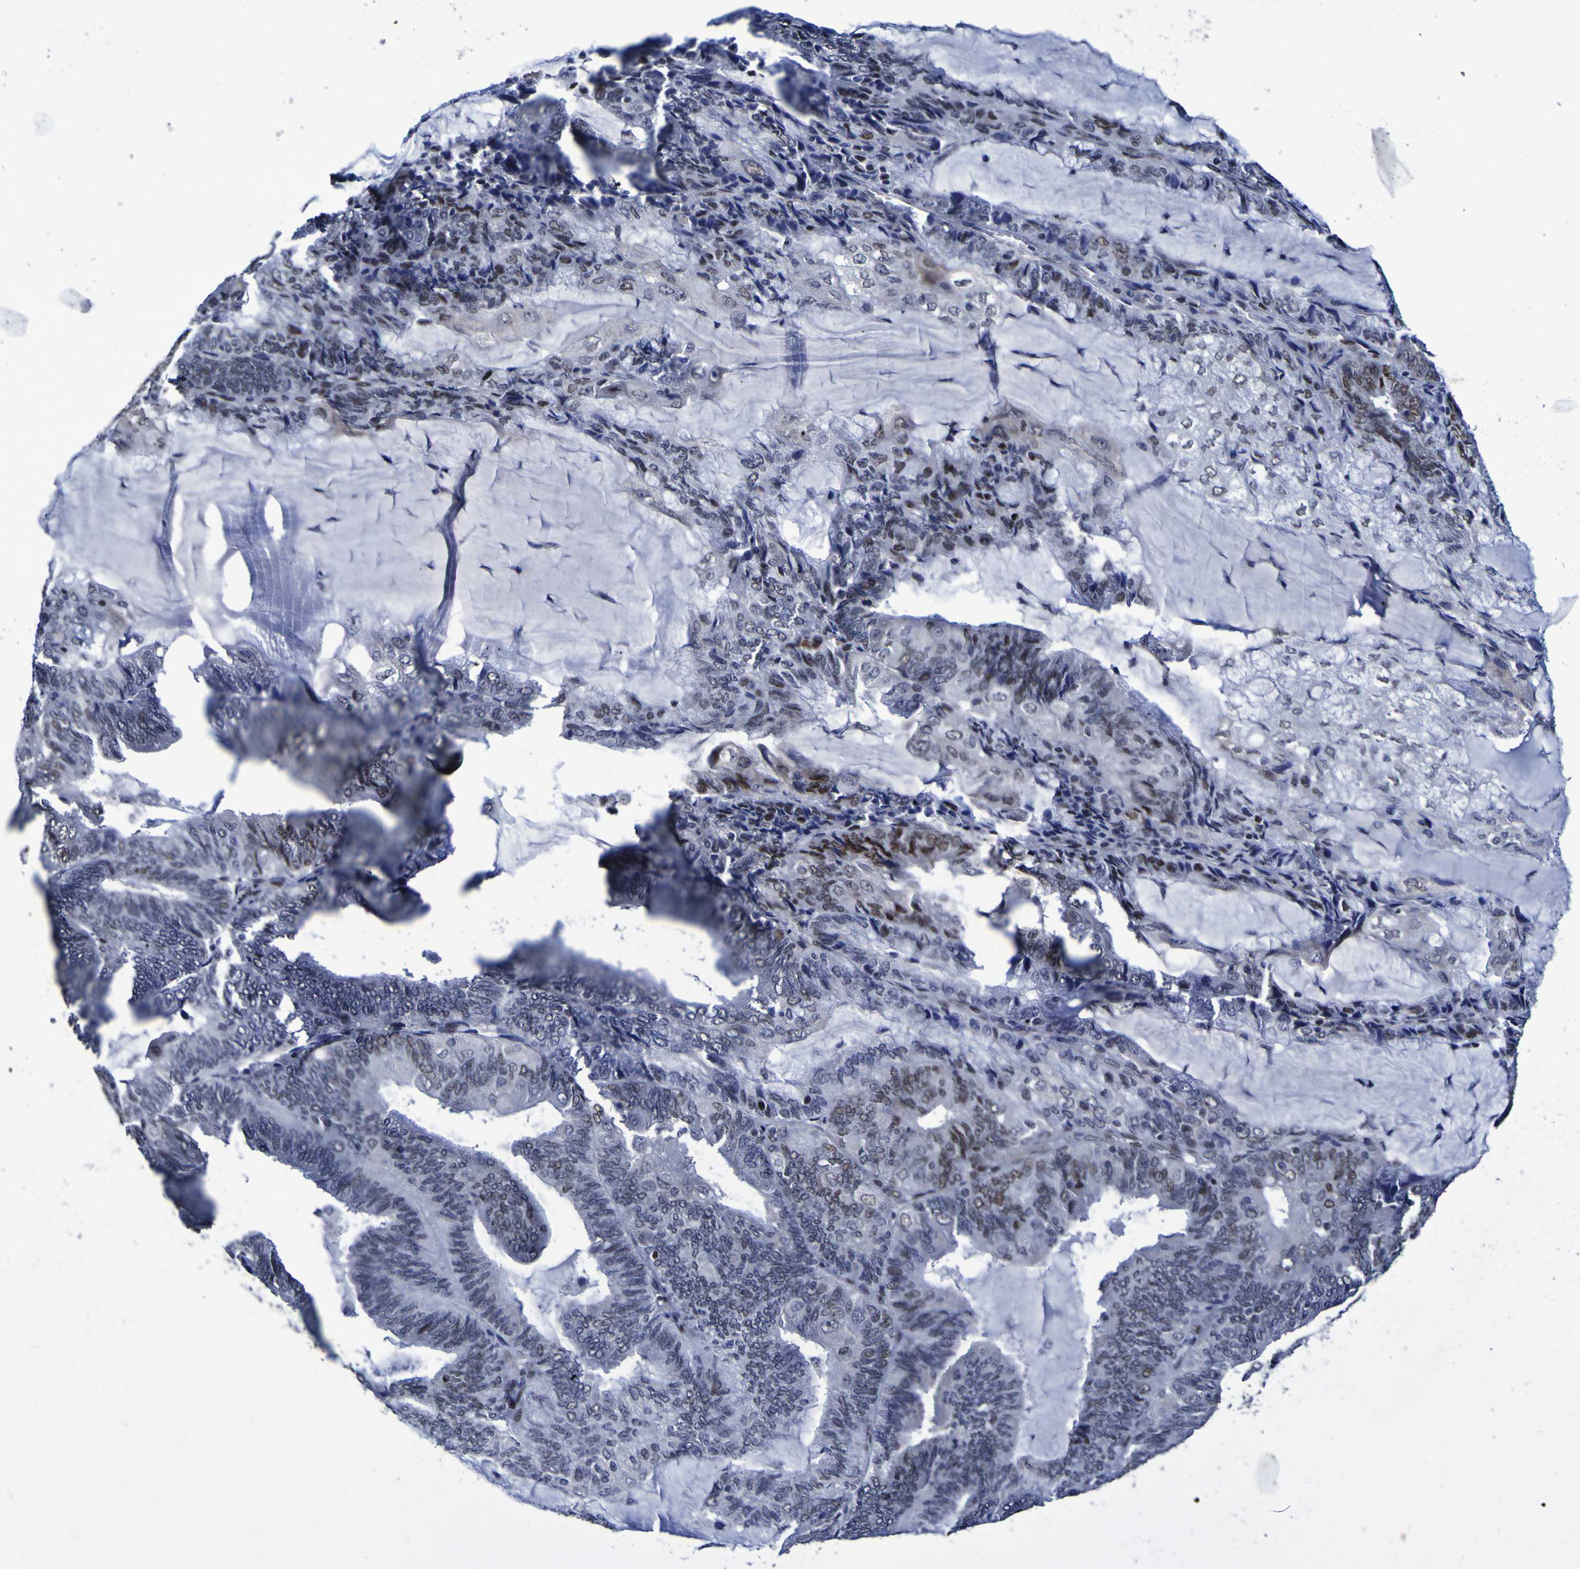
{"staining": {"intensity": "moderate", "quantity": "<25%", "location": "nuclear"}, "tissue": "endometrial cancer", "cell_type": "Tumor cells", "image_type": "cancer", "snomed": [{"axis": "morphology", "description": "Adenocarcinoma, NOS"}, {"axis": "topography", "description": "Endometrium"}], "caption": "Endometrial cancer tissue displays moderate nuclear staining in approximately <25% of tumor cells, visualized by immunohistochemistry. (brown staining indicates protein expression, while blue staining denotes nuclei).", "gene": "MBD3", "patient": {"sex": "female", "age": 81}}